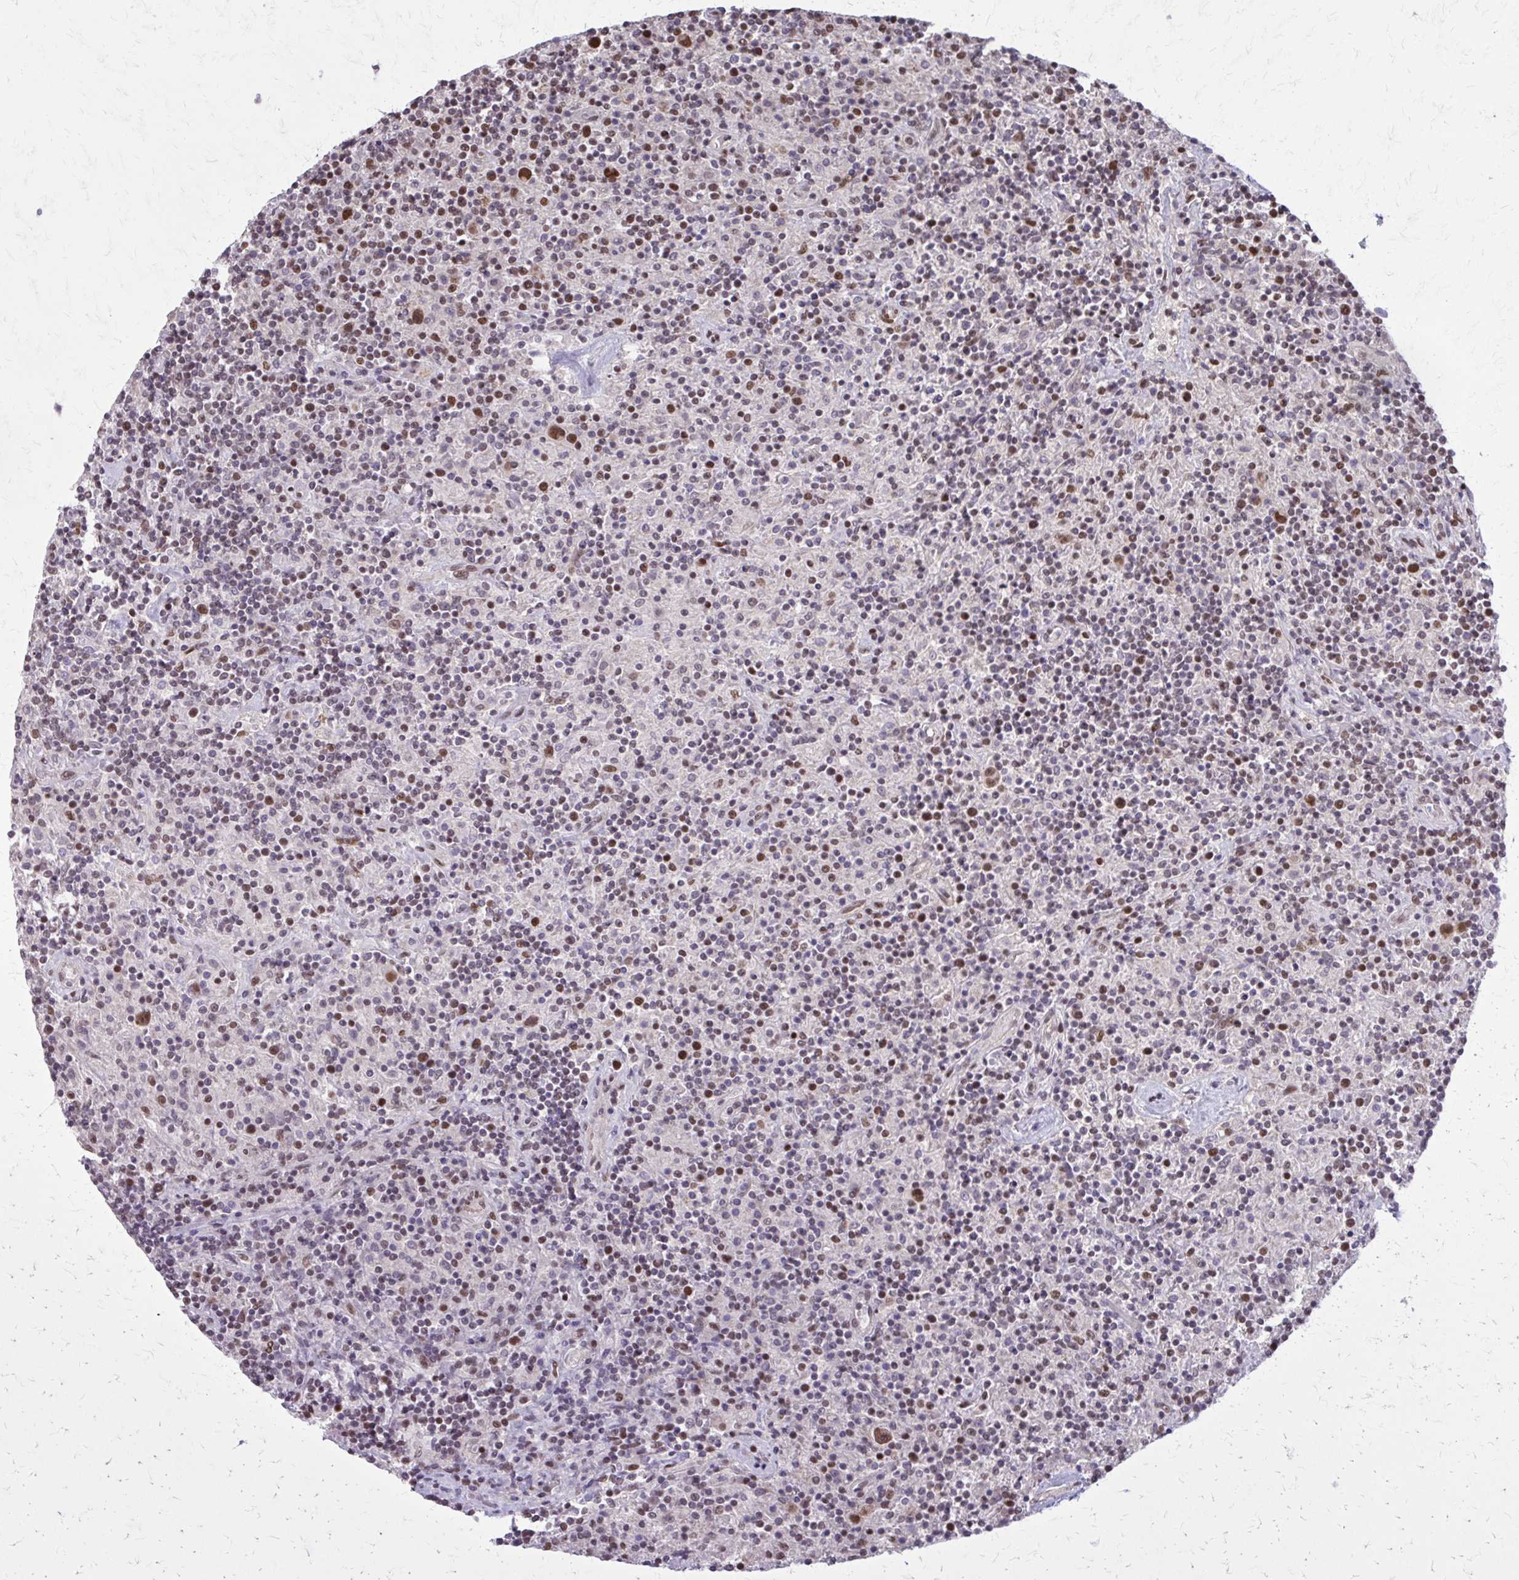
{"staining": {"intensity": "moderate", "quantity": ">75%", "location": "nuclear"}, "tissue": "lymphoma", "cell_type": "Tumor cells", "image_type": "cancer", "snomed": [{"axis": "morphology", "description": "Hodgkin's disease, NOS"}, {"axis": "topography", "description": "Lymph node"}], "caption": "The histopathology image reveals immunohistochemical staining of lymphoma. There is moderate nuclear positivity is seen in approximately >75% of tumor cells. The staining is performed using DAB brown chromogen to label protein expression. The nuclei are counter-stained blue using hematoxylin.", "gene": "TTF1", "patient": {"sex": "male", "age": 70}}